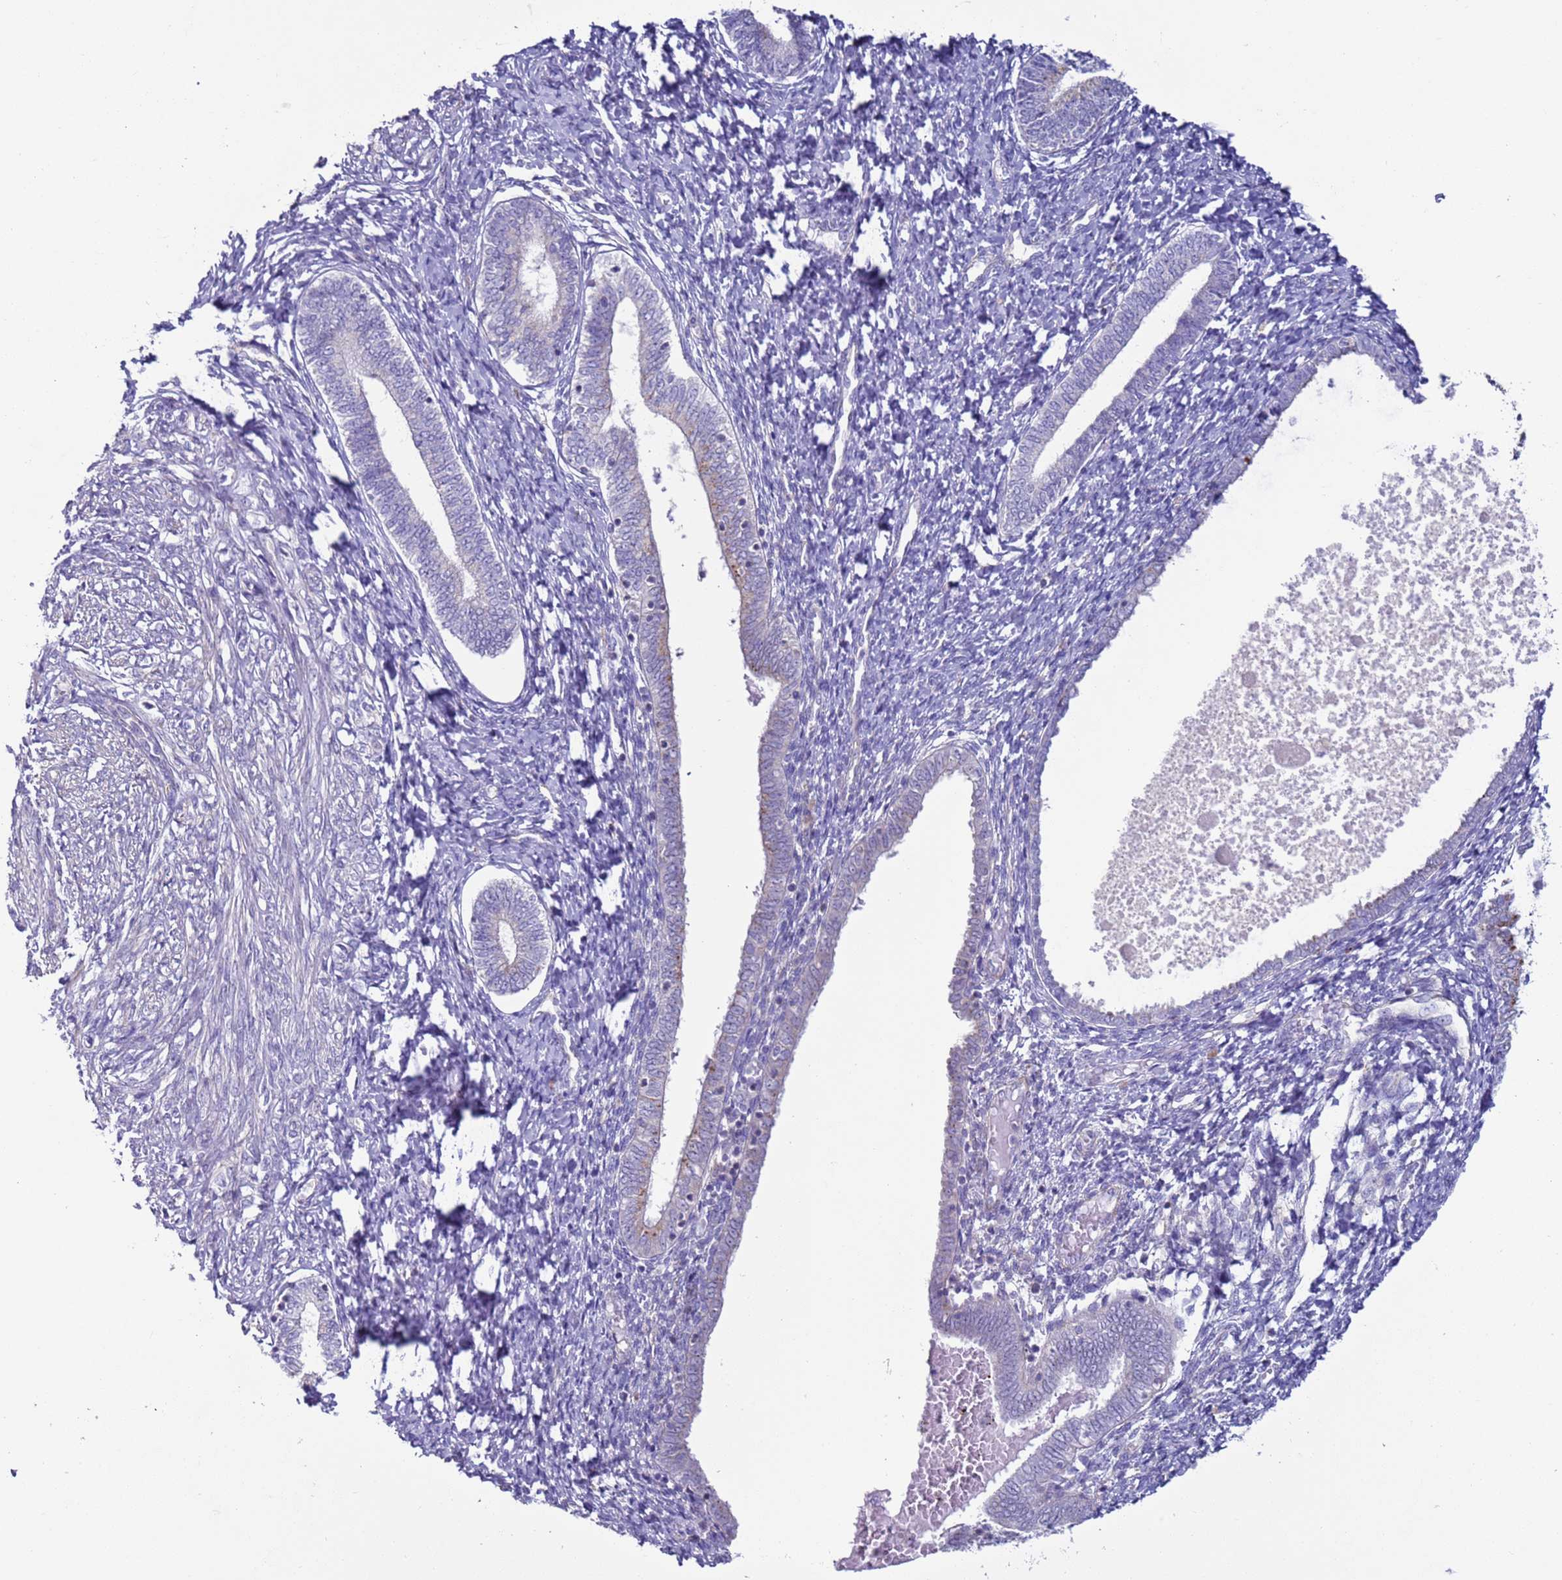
{"staining": {"intensity": "negative", "quantity": "none", "location": "none"}, "tissue": "endometrium", "cell_type": "Cells in endometrial stroma", "image_type": "normal", "snomed": [{"axis": "morphology", "description": "Normal tissue, NOS"}, {"axis": "topography", "description": "Endometrium"}], "caption": "This photomicrograph is of unremarkable endometrium stained with IHC to label a protein in brown with the nuclei are counter-stained blue. There is no expression in cells in endometrial stroma. The staining is performed using DAB brown chromogen with nuclei counter-stained in using hematoxylin.", "gene": "HEATR1", "patient": {"sex": "female", "age": 72}}